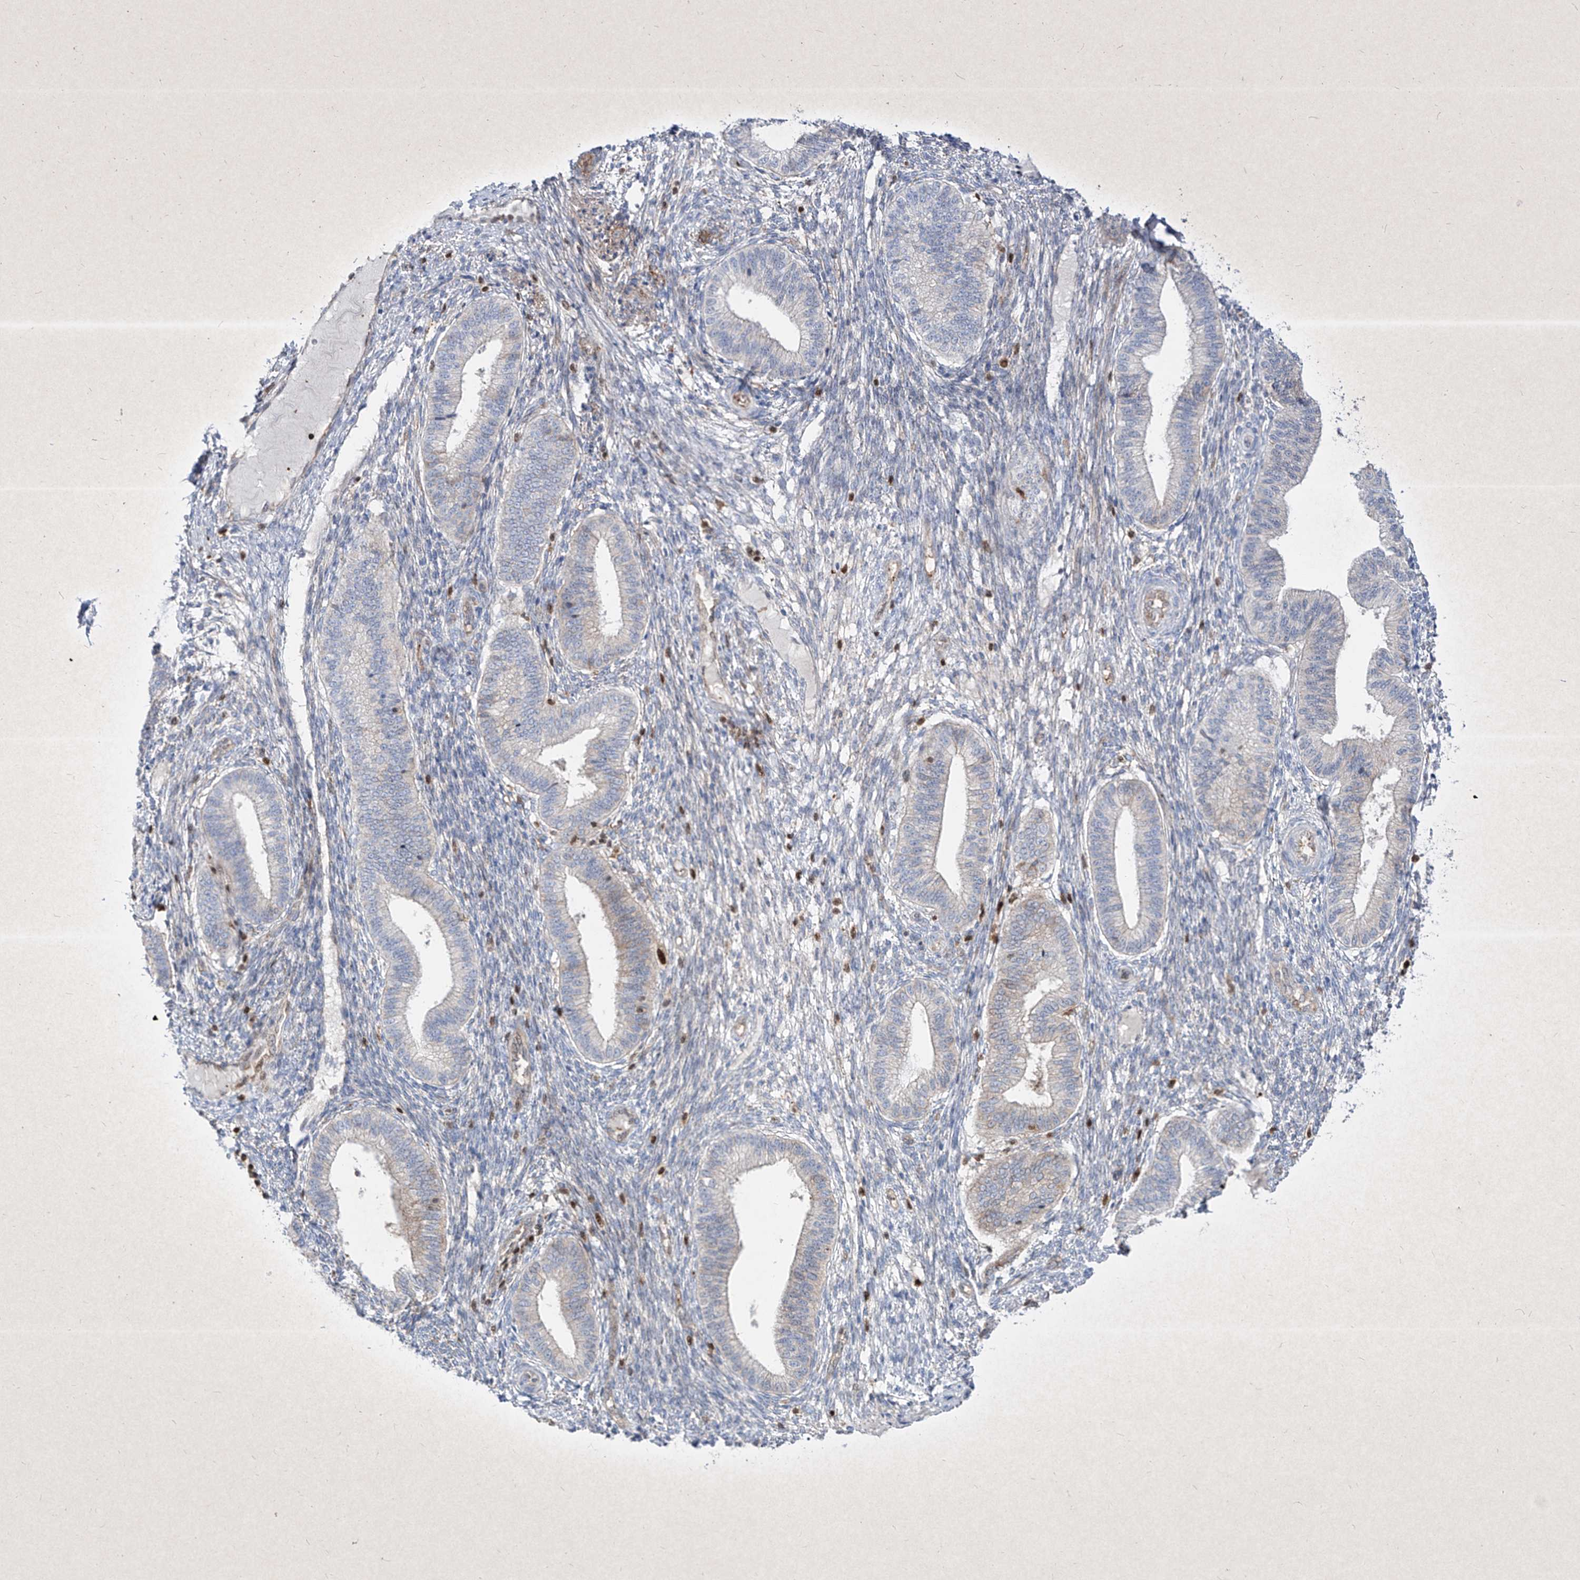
{"staining": {"intensity": "negative", "quantity": "none", "location": "none"}, "tissue": "endometrium", "cell_type": "Cells in endometrial stroma", "image_type": "normal", "snomed": [{"axis": "morphology", "description": "Normal tissue, NOS"}, {"axis": "topography", "description": "Endometrium"}], "caption": "Cells in endometrial stroma are negative for protein expression in benign human endometrium. (Brightfield microscopy of DAB immunohistochemistry at high magnification).", "gene": "PSMB10", "patient": {"sex": "female", "age": 39}}